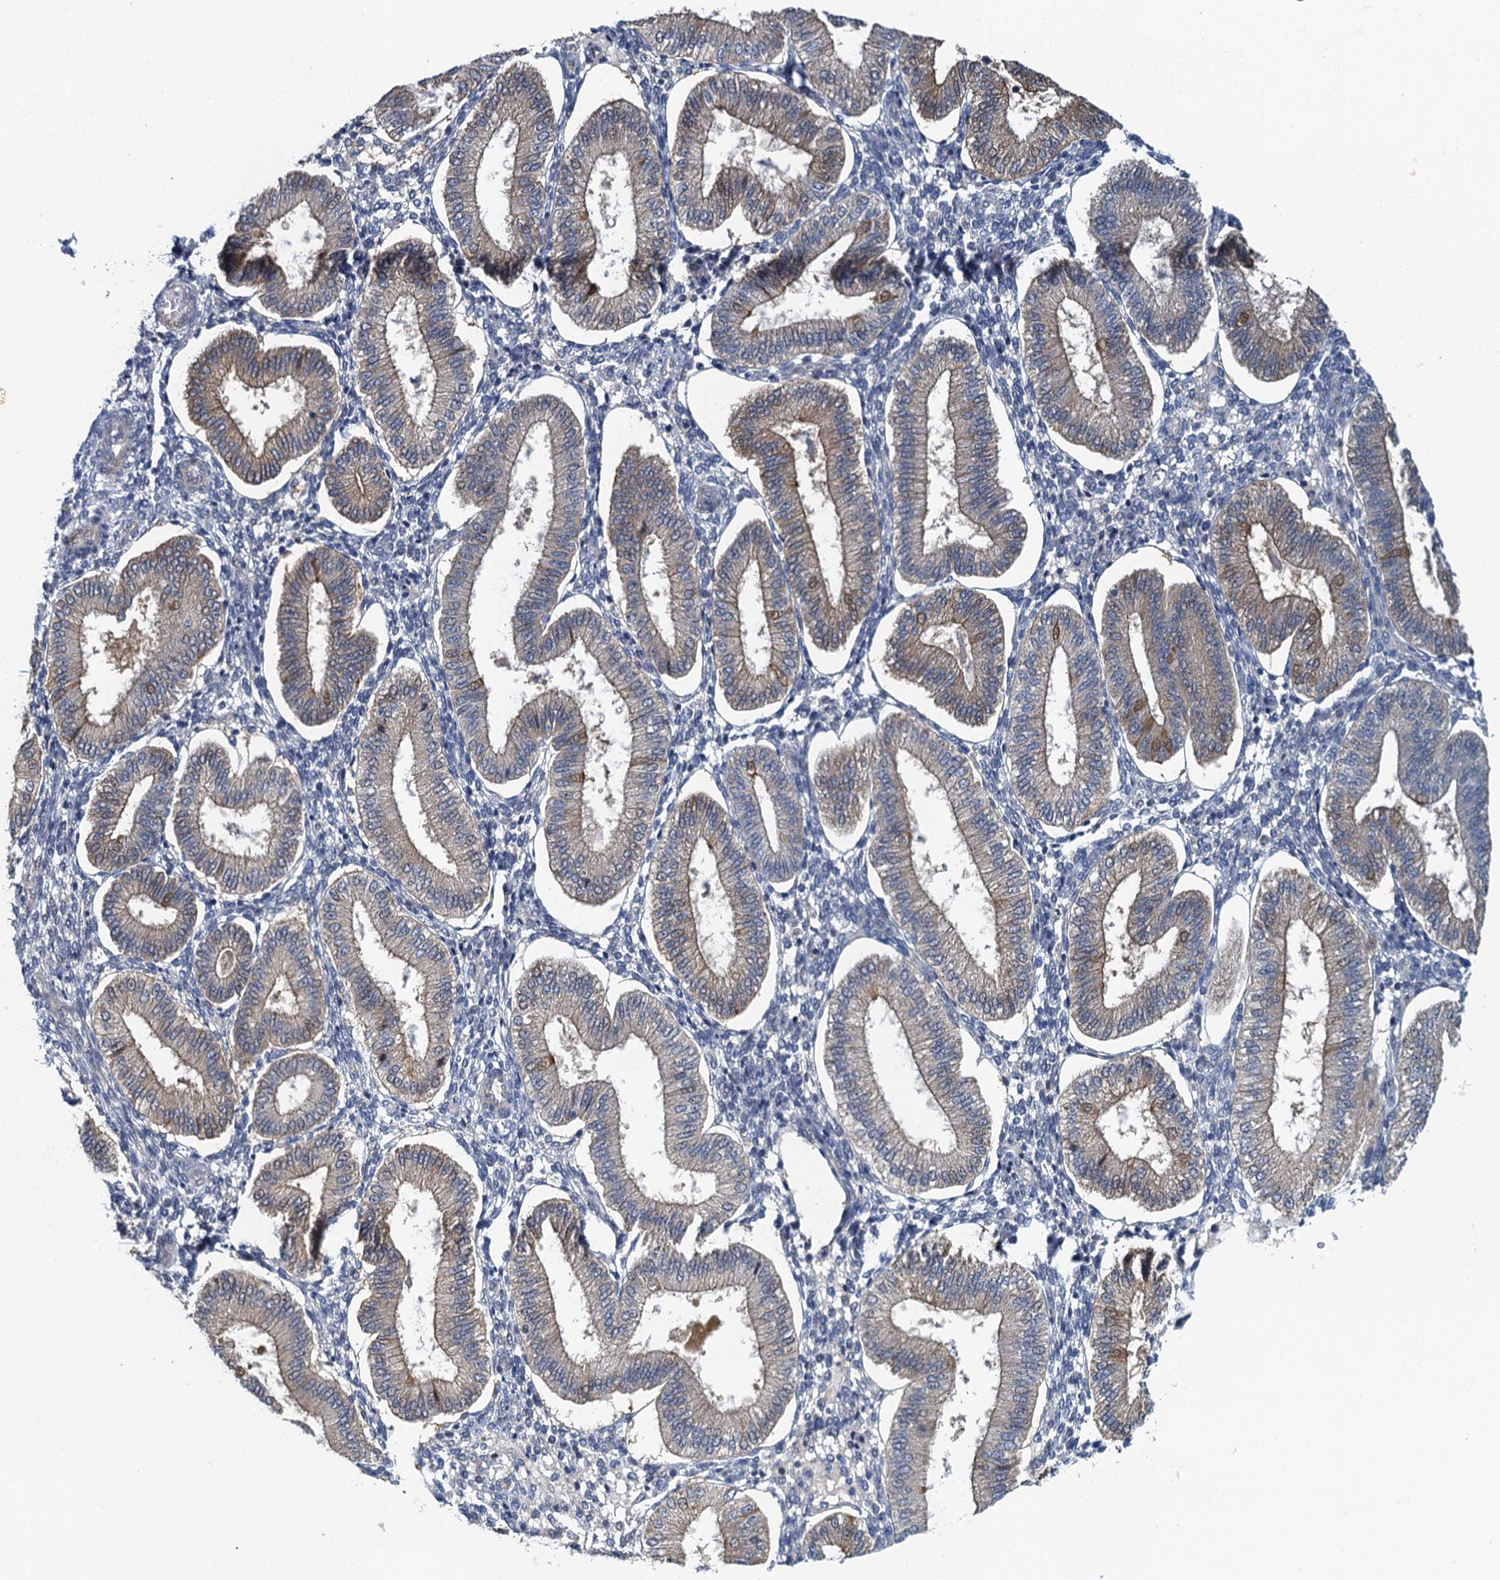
{"staining": {"intensity": "negative", "quantity": "none", "location": "none"}, "tissue": "endometrium", "cell_type": "Cells in endometrial stroma", "image_type": "normal", "snomed": [{"axis": "morphology", "description": "Normal tissue, NOS"}, {"axis": "topography", "description": "Endometrium"}], "caption": "Protein analysis of normal endometrium demonstrates no significant staining in cells in endometrial stroma. The staining is performed using DAB (3,3'-diaminobenzidine) brown chromogen with nuclei counter-stained in using hematoxylin.", "gene": "NCKAP1L", "patient": {"sex": "female", "age": 39}}